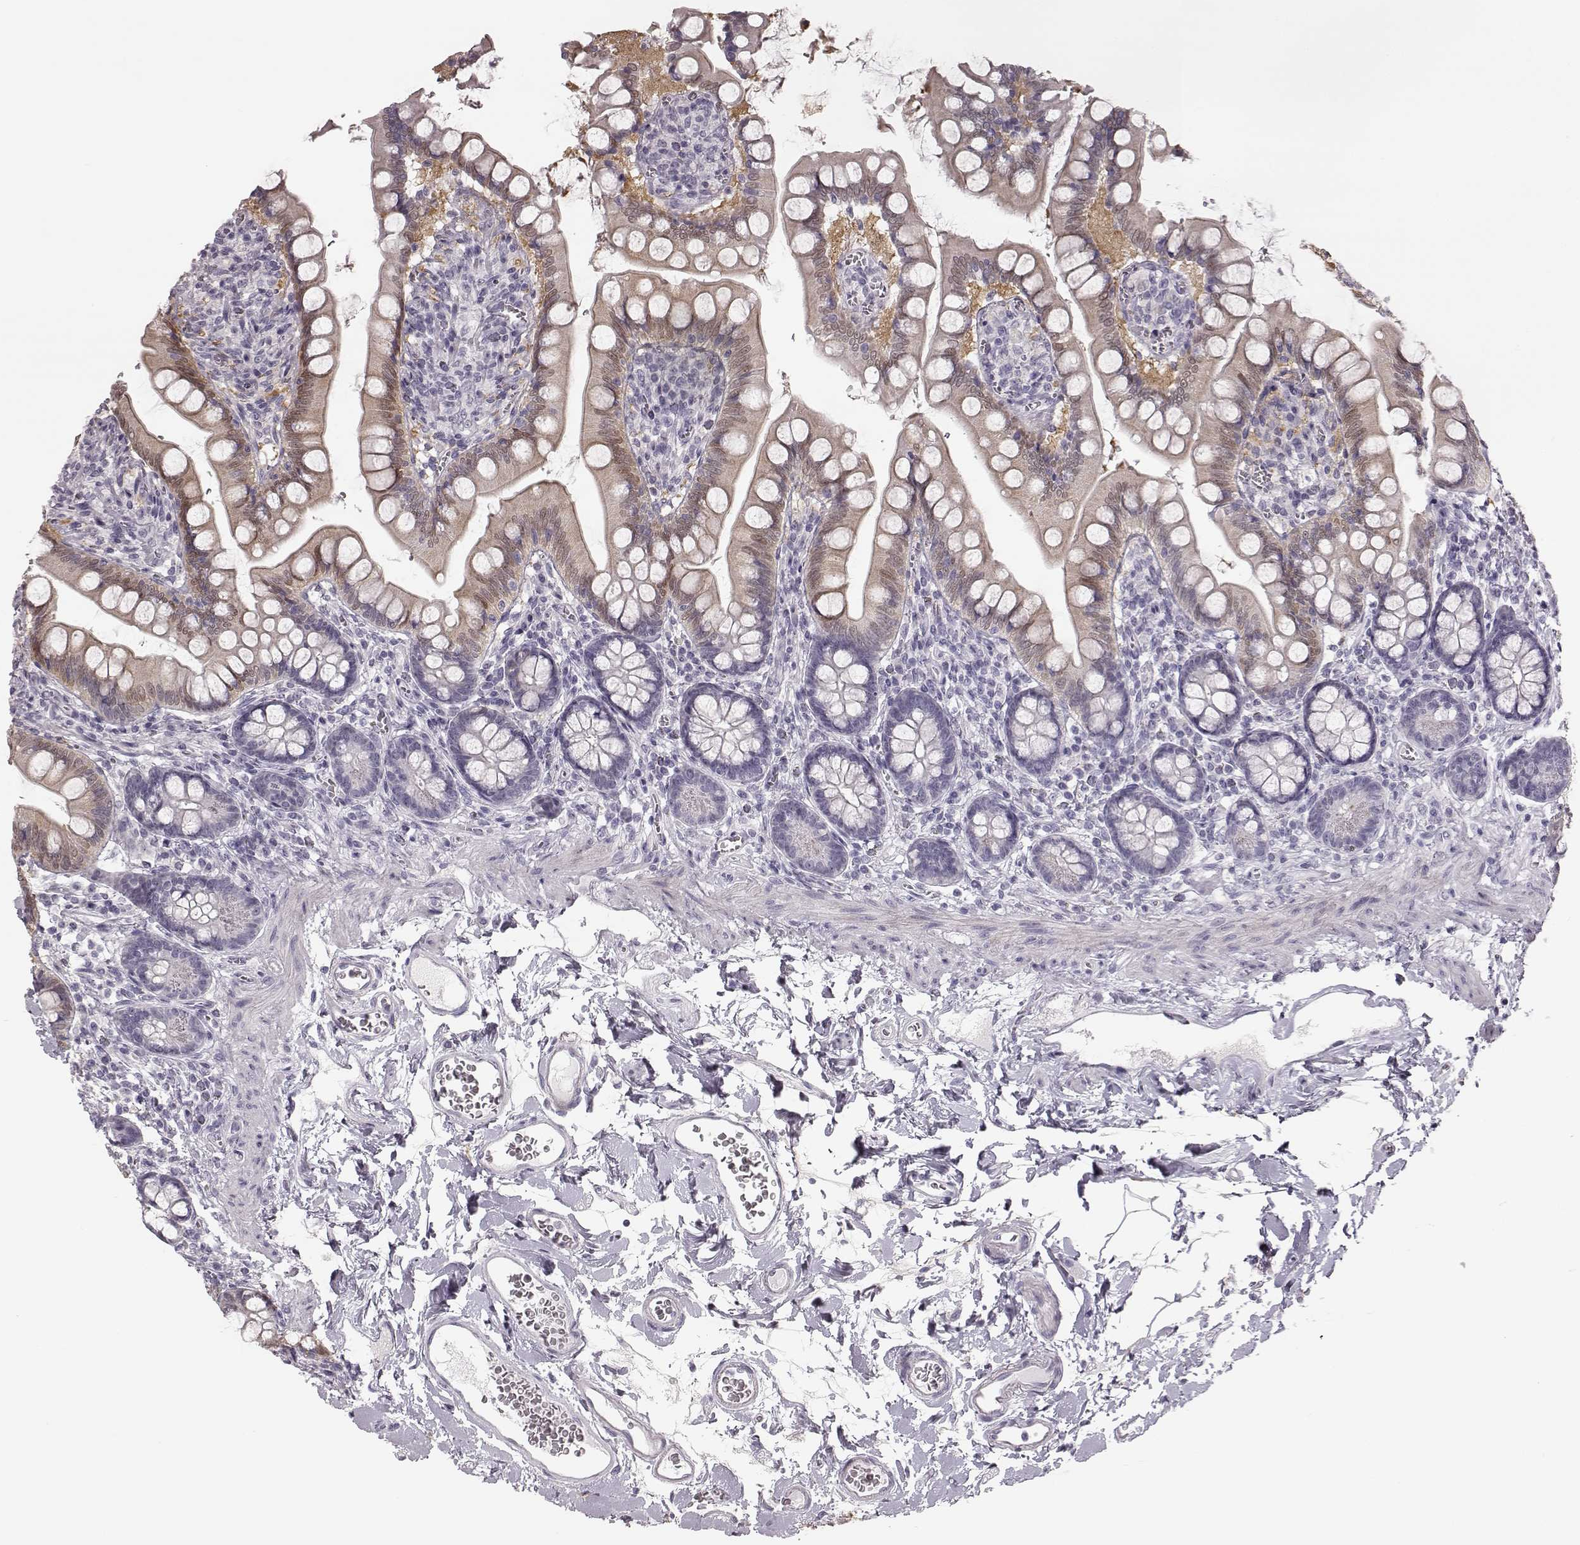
{"staining": {"intensity": "weak", "quantity": "<25%", "location": "cytoplasmic/membranous,nuclear"}, "tissue": "small intestine", "cell_type": "Glandular cells", "image_type": "normal", "snomed": [{"axis": "morphology", "description": "Normal tissue, NOS"}, {"axis": "topography", "description": "Small intestine"}], "caption": "High magnification brightfield microscopy of normal small intestine stained with DAB (brown) and counterstained with hematoxylin (blue): glandular cells show no significant staining.", "gene": "ZNF433", "patient": {"sex": "female", "age": 56}}